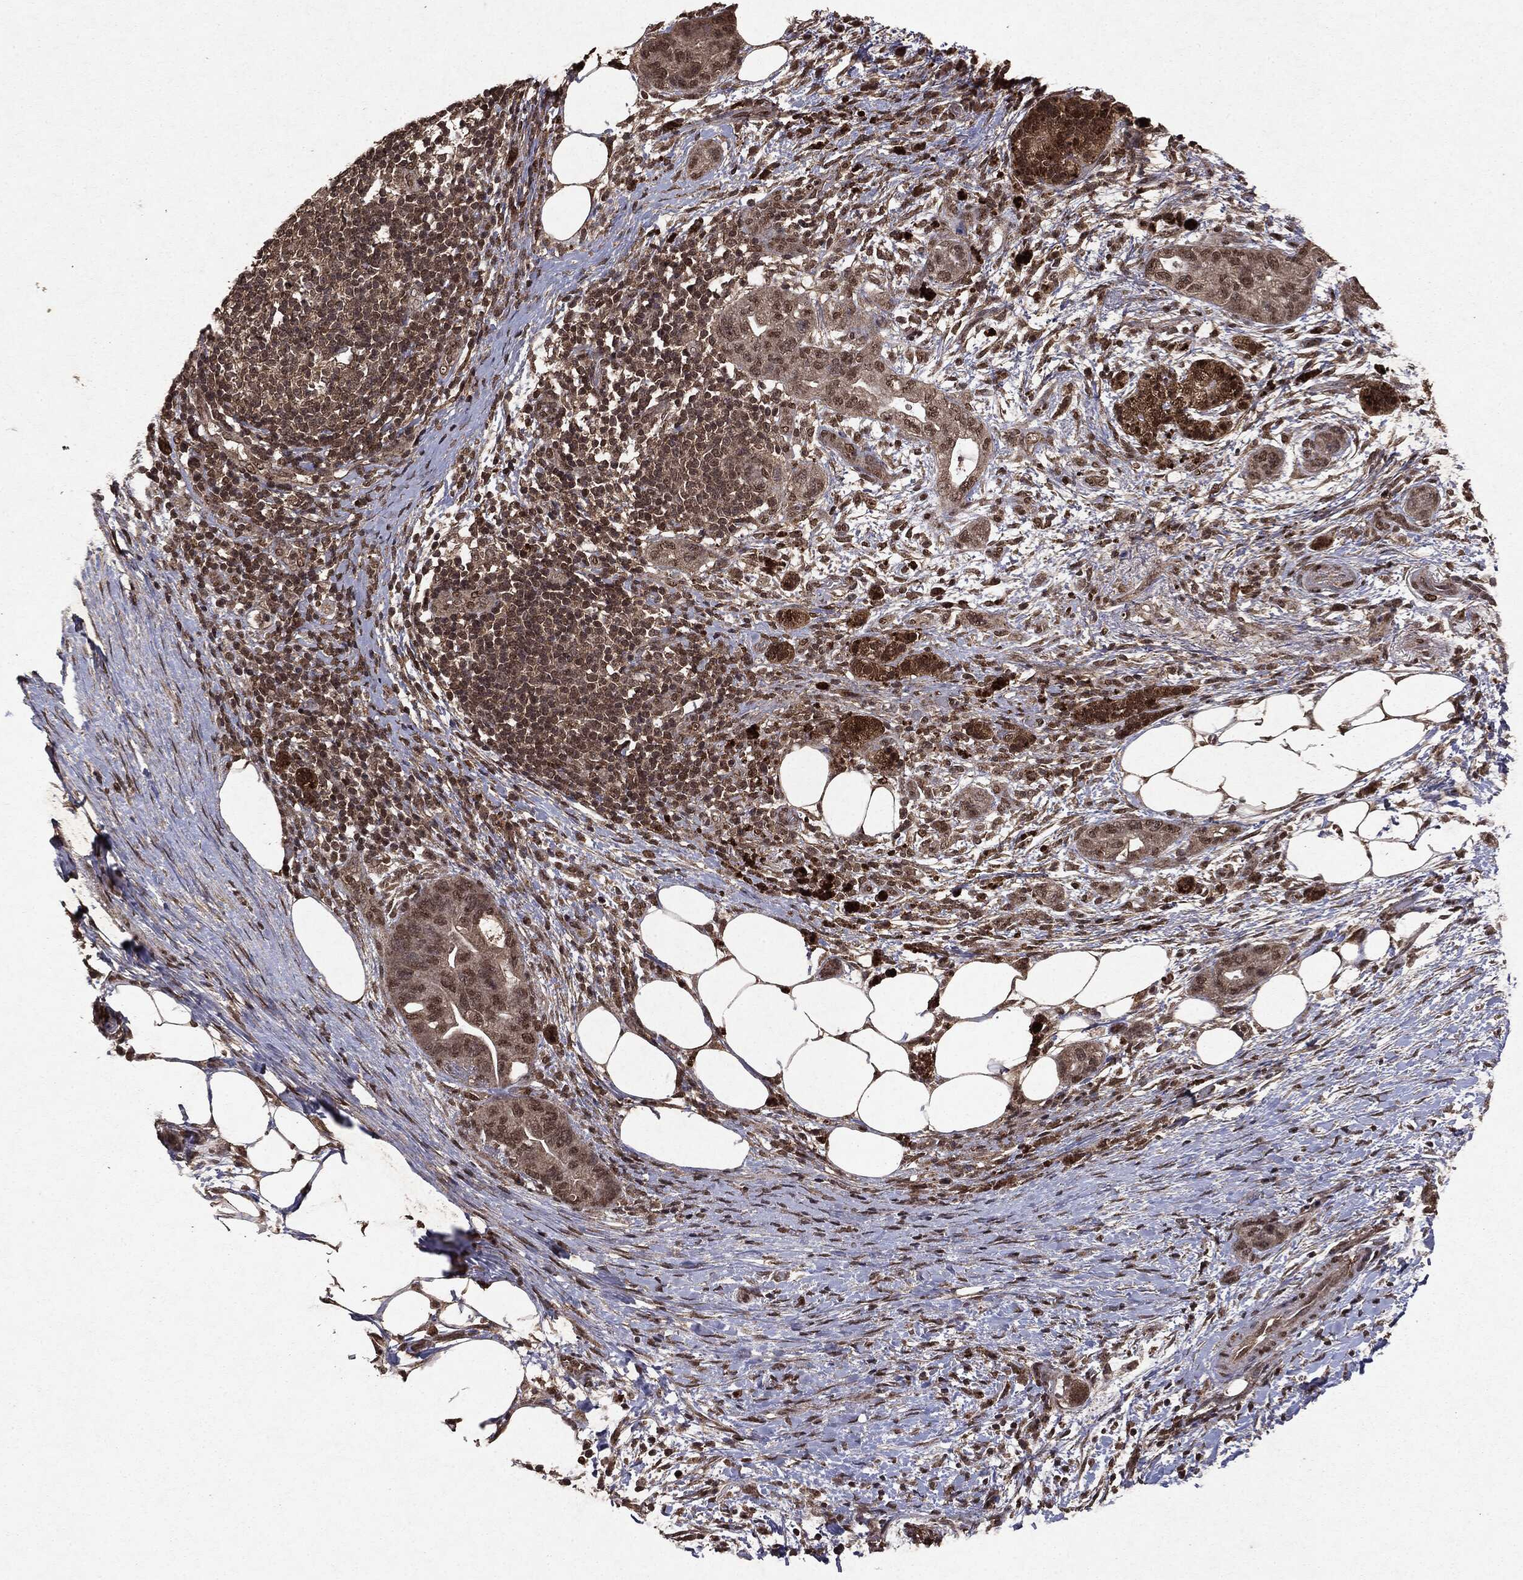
{"staining": {"intensity": "weak", "quantity": "25%-75%", "location": "cytoplasmic/membranous,nuclear"}, "tissue": "pancreatic cancer", "cell_type": "Tumor cells", "image_type": "cancer", "snomed": [{"axis": "morphology", "description": "Adenocarcinoma, NOS"}, {"axis": "topography", "description": "Pancreas"}], "caption": "This photomicrograph exhibits IHC staining of pancreatic cancer, with low weak cytoplasmic/membranous and nuclear positivity in about 25%-75% of tumor cells.", "gene": "PEBP1", "patient": {"sex": "female", "age": 72}}